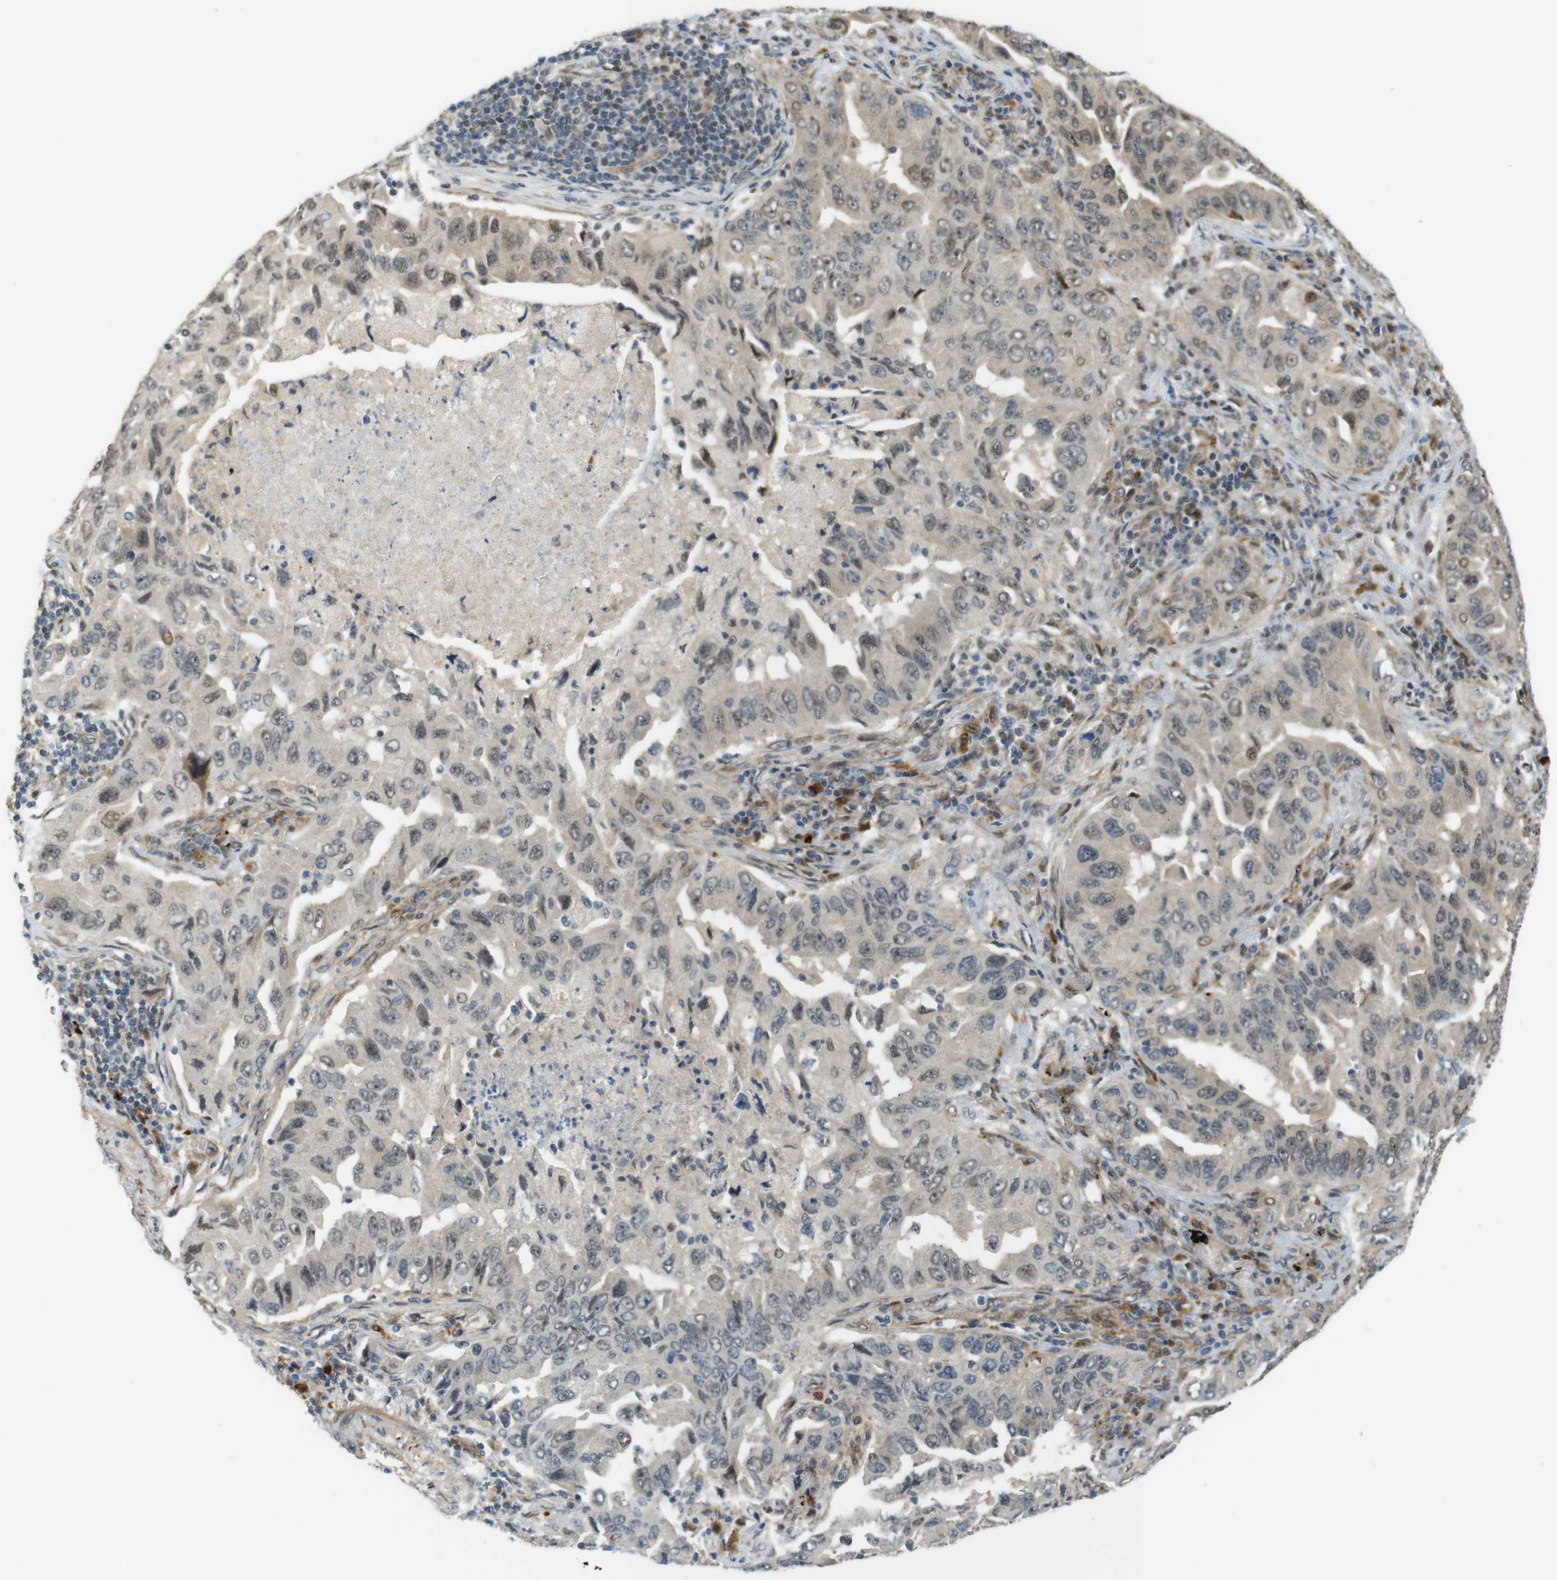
{"staining": {"intensity": "weak", "quantity": "25%-75%", "location": "nuclear"}, "tissue": "lung cancer", "cell_type": "Tumor cells", "image_type": "cancer", "snomed": [{"axis": "morphology", "description": "Adenocarcinoma, NOS"}, {"axis": "topography", "description": "Lung"}], "caption": "Protein analysis of lung cancer tissue displays weak nuclear expression in approximately 25%-75% of tumor cells.", "gene": "TSPAN9", "patient": {"sex": "female", "age": 65}}